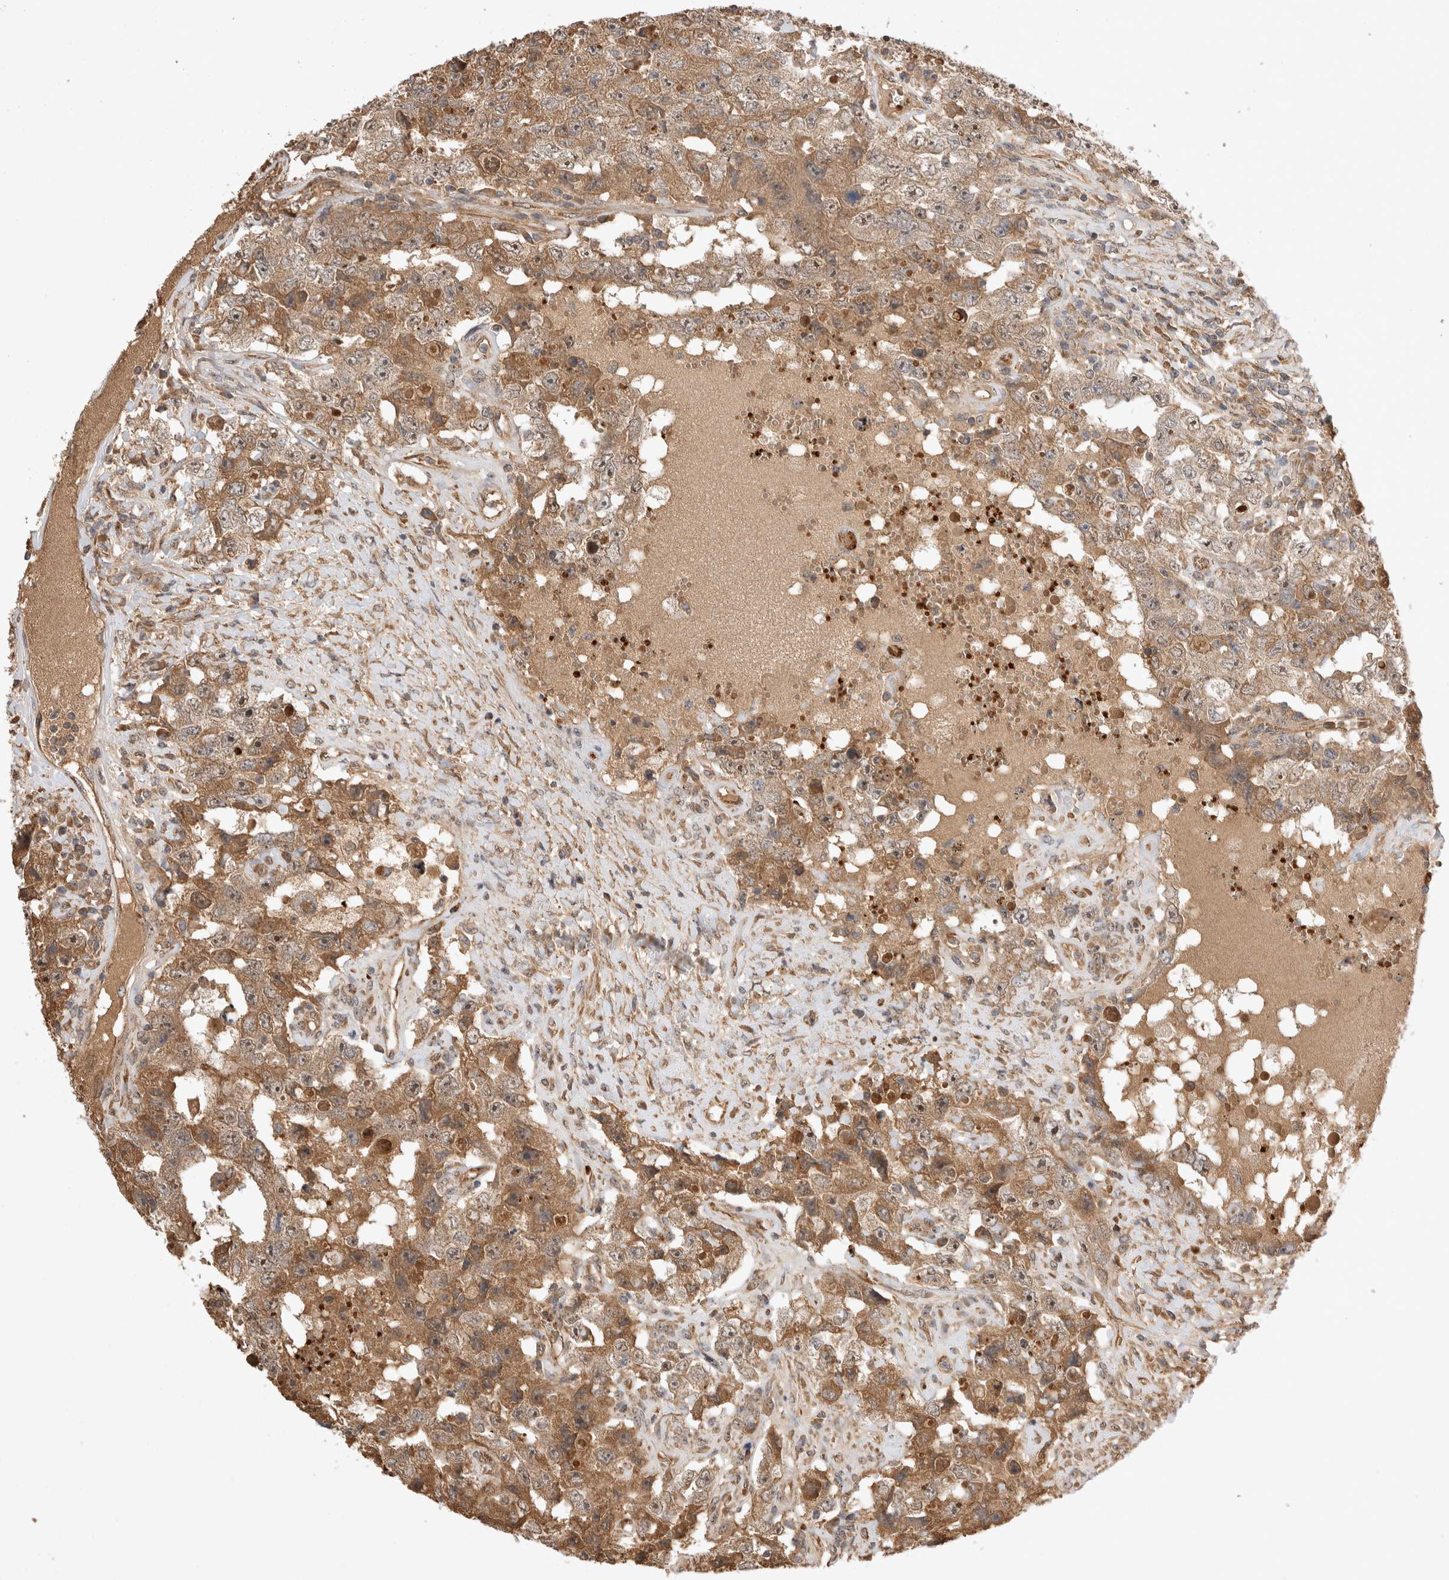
{"staining": {"intensity": "moderate", "quantity": ">75%", "location": "cytoplasmic/membranous"}, "tissue": "testis cancer", "cell_type": "Tumor cells", "image_type": "cancer", "snomed": [{"axis": "morphology", "description": "Carcinoma, Embryonal, NOS"}, {"axis": "topography", "description": "Testis"}], "caption": "The micrograph displays immunohistochemical staining of testis cancer (embryonal carcinoma). There is moderate cytoplasmic/membranous positivity is seen in approximately >75% of tumor cells. The staining is performed using DAB (3,3'-diaminobenzidine) brown chromogen to label protein expression. The nuclei are counter-stained blue using hematoxylin.", "gene": "FAM221A", "patient": {"sex": "male", "age": 26}}